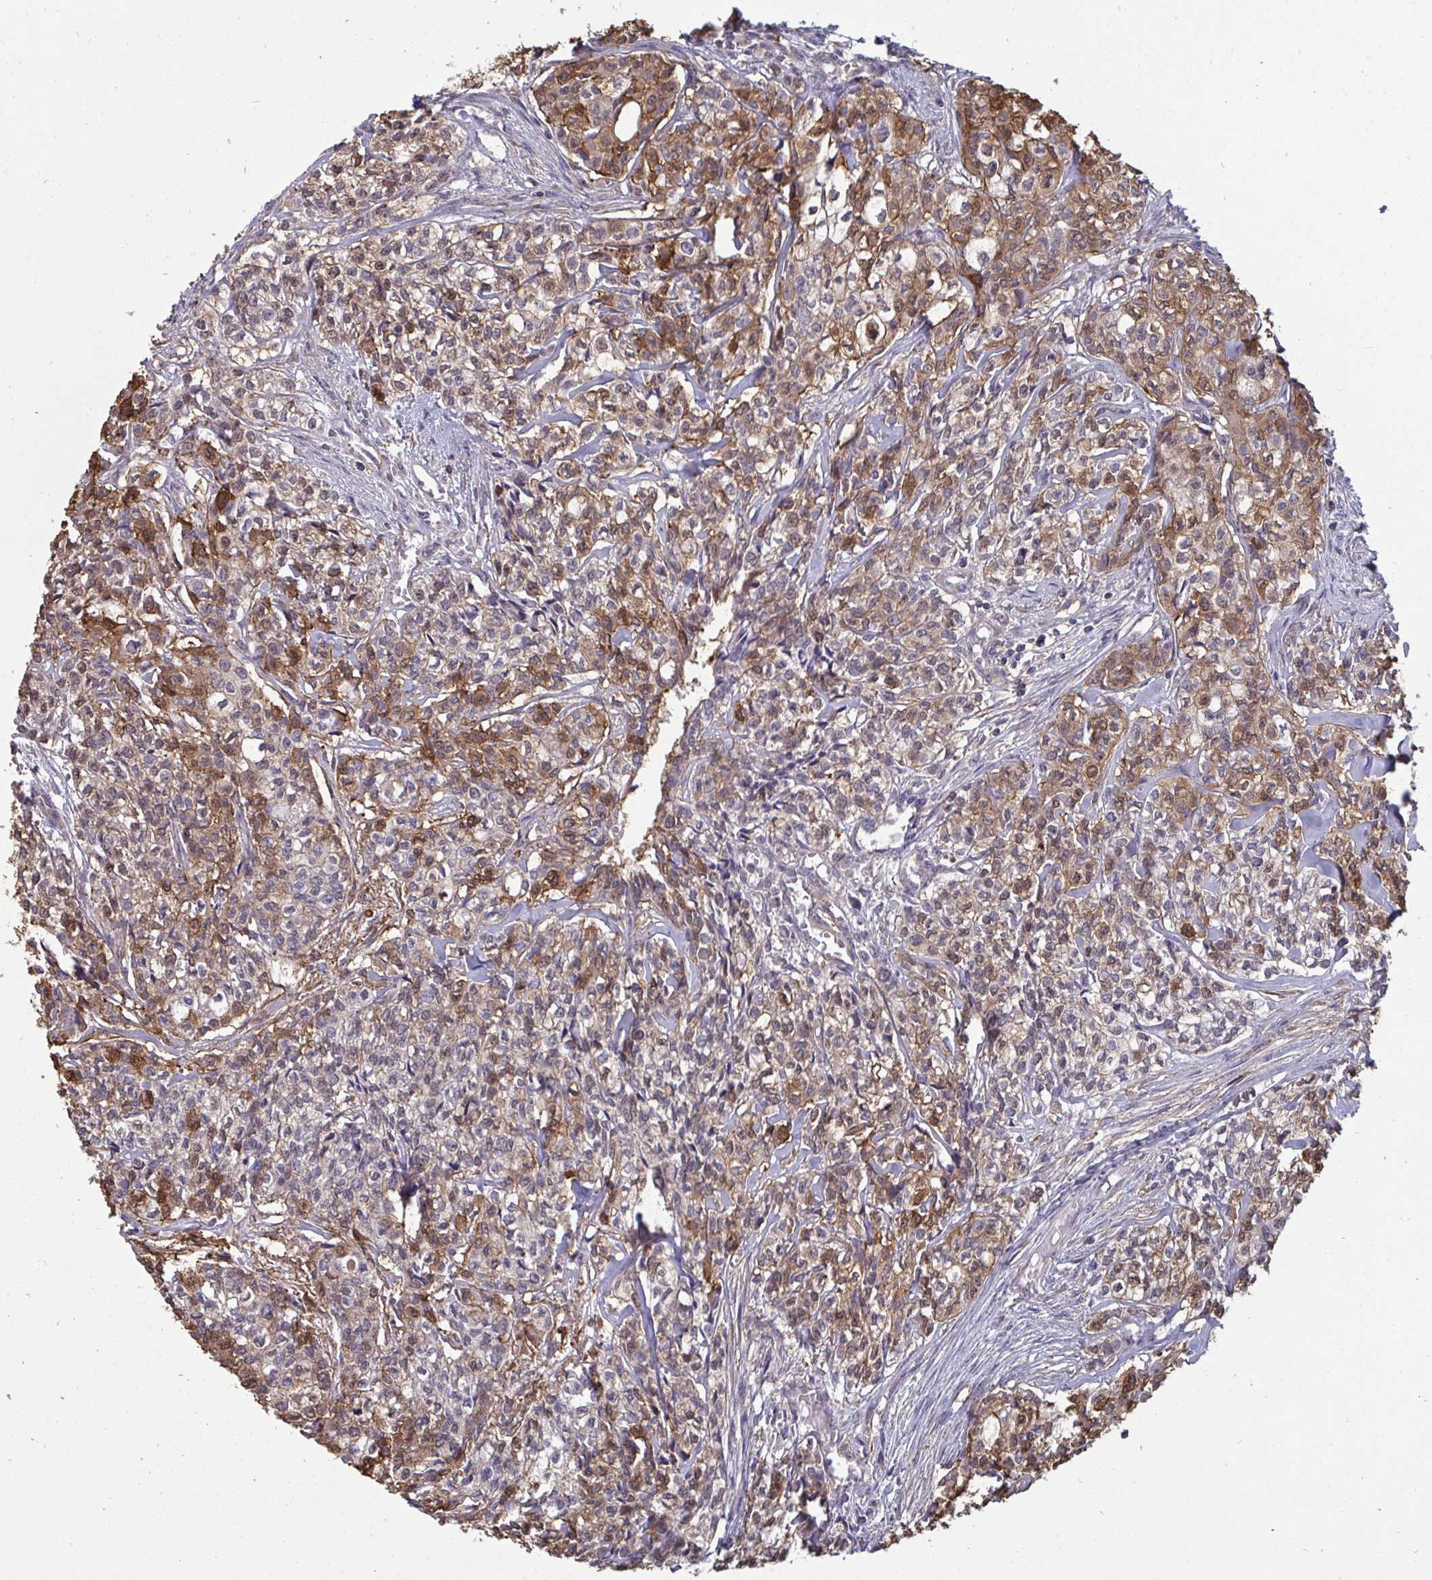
{"staining": {"intensity": "moderate", "quantity": "25%-75%", "location": "cytoplasmic/membranous"}, "tissue": "head and neck cancer", "cell_type": "Tumor cells", "image_type": "cancer", "snomed": [{"axis": "morphology", "description": "Adenocarcinoma, NOS"}, {"axis": "topography", "description": "Head-Neck"}], "caption": "A brown stain highlights moderate cytoplasmic/membranous positivity of a protein in head and neck cancer (adenocarcinoma) tumor cells.", "gene": "ISCU", "patient": {"sex": "male", "age": 81}}